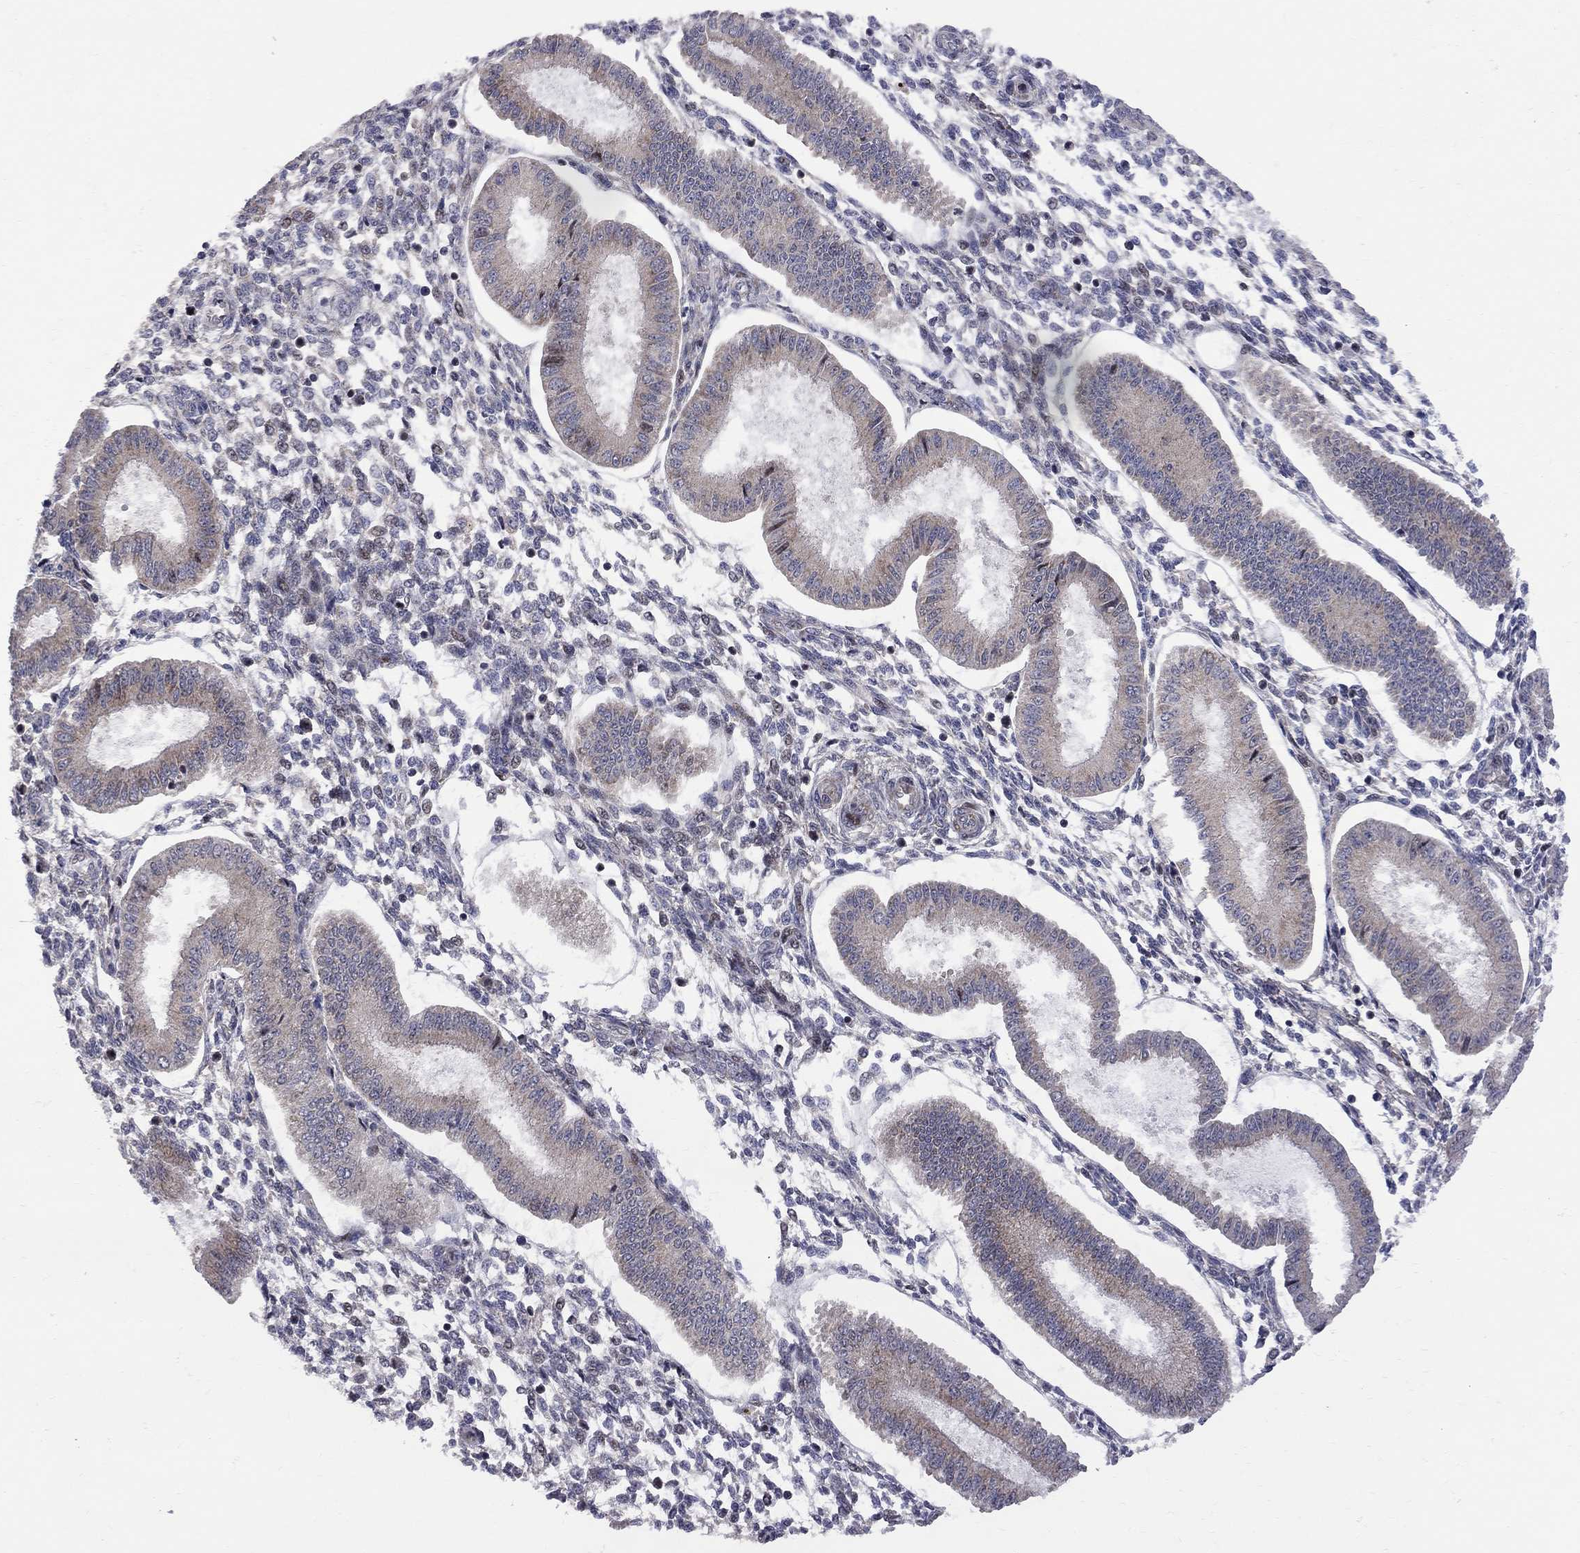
{"staining": {"intensity": "negative", "quantity": "none", "location": "none"}, "tissue": "endometrium", "cell_type": "Cells in endometrial stroma", "image_type": "normal", "snomed": [{"axis": "morphology", "description": "Normal tissue, NOS"}, {"axis": "topography", "description": "Endometrium"}], "caption": "The IHC micrograph has no significant staining in cells in endometrial stroma of endometrium.", "gene": "CNOT11", "patient": {"sex": "female", "age": 43}}